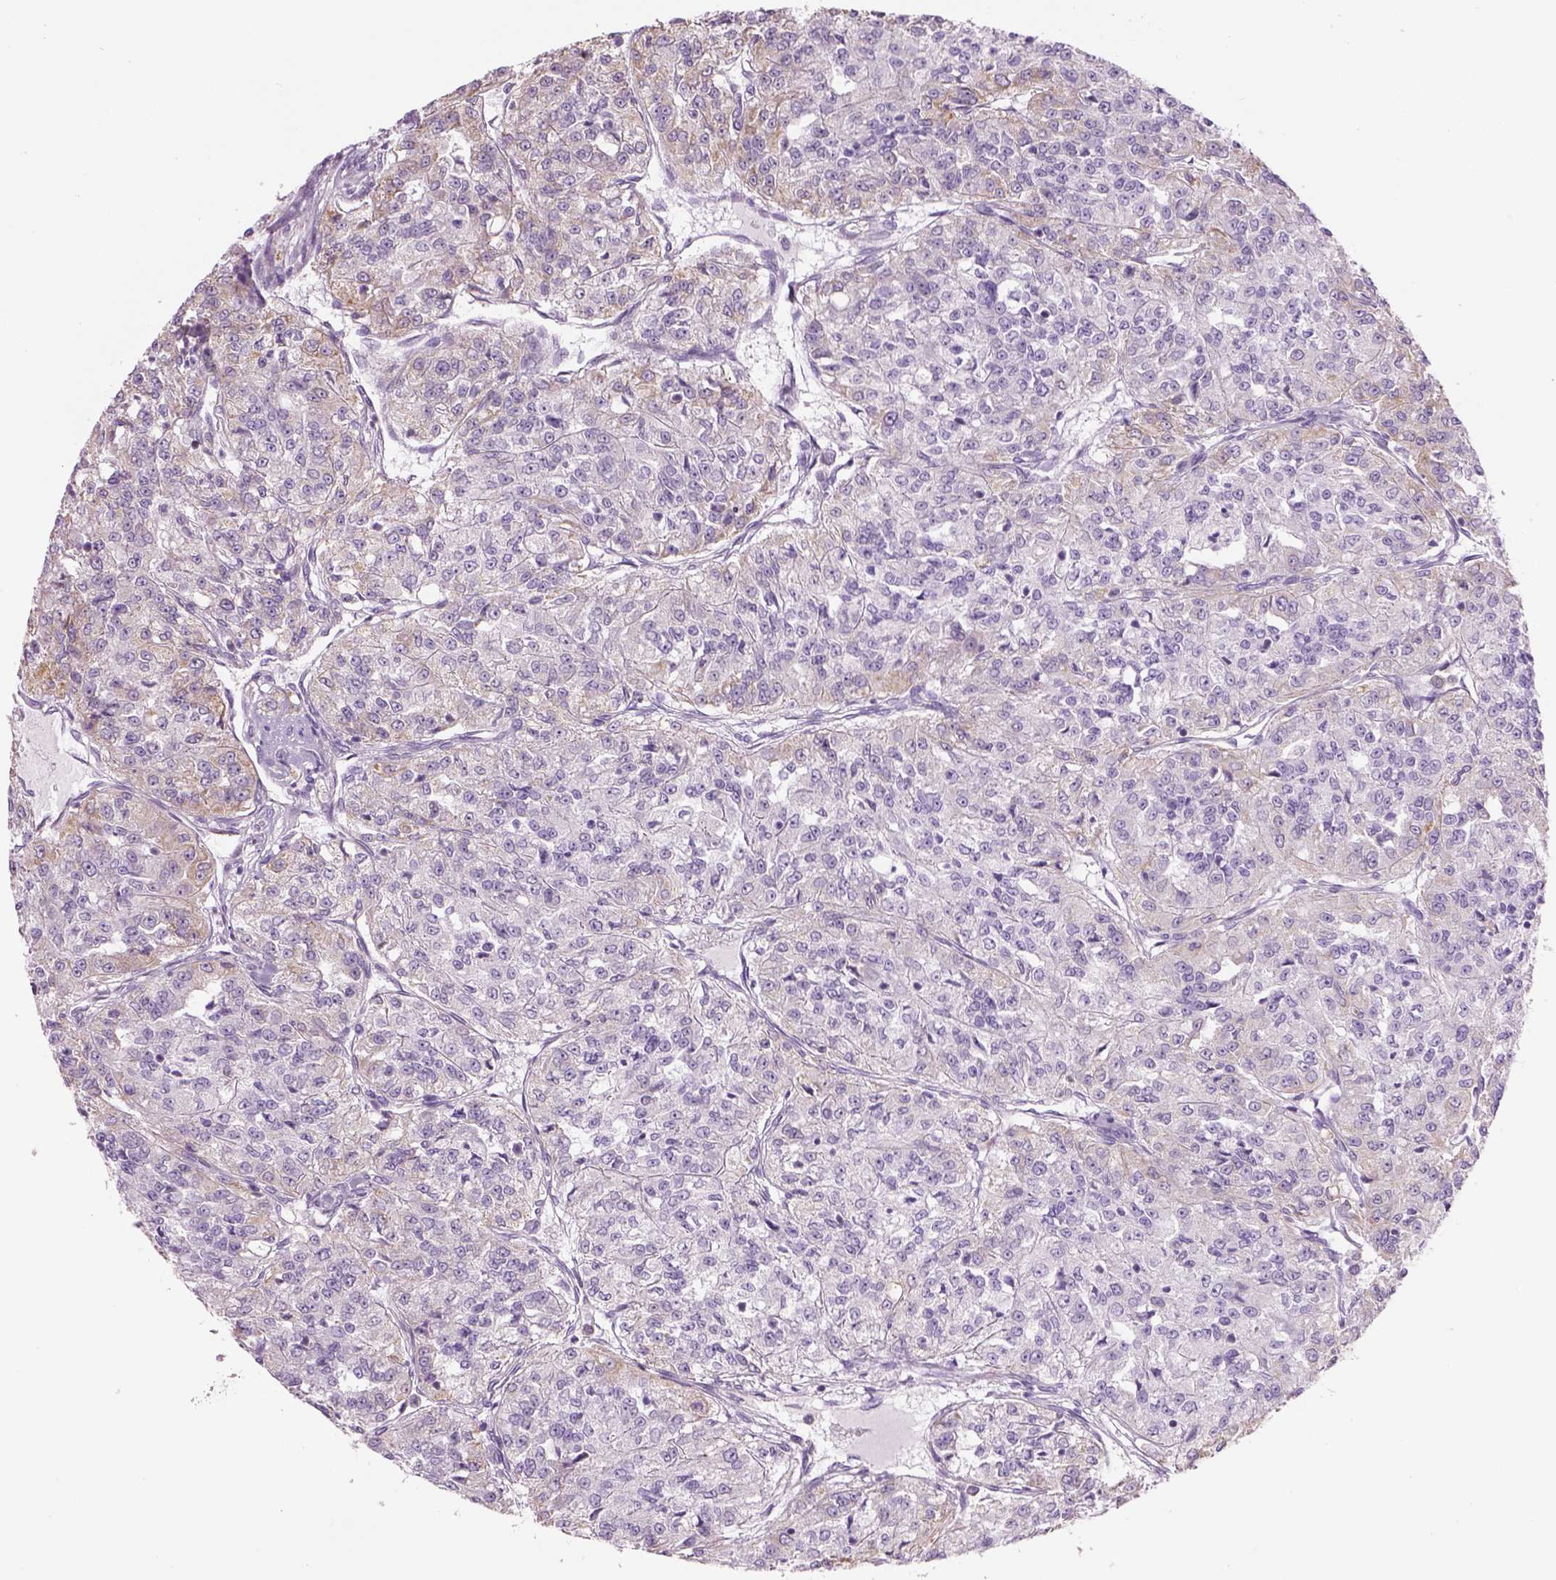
{"staining": {"intensity": "weak", "quantity": "<25%", "location": "cytoplasmic/membranous"}, "tissue": "renal cancer", "cell_type": "Tumor cells", "image_type": "cancer", "snomed": [{"axis": "morphology", "description": "Adenocarcinoma, NOS"}, {"axis": "topography", "description": "Kidney"}], "caption": "A micrograph of renal cancer stained for a protein demonstrates no brown staining in tumor cells.", "gene": "IFT52", "patient": {"sex": "female", "age": 63}}